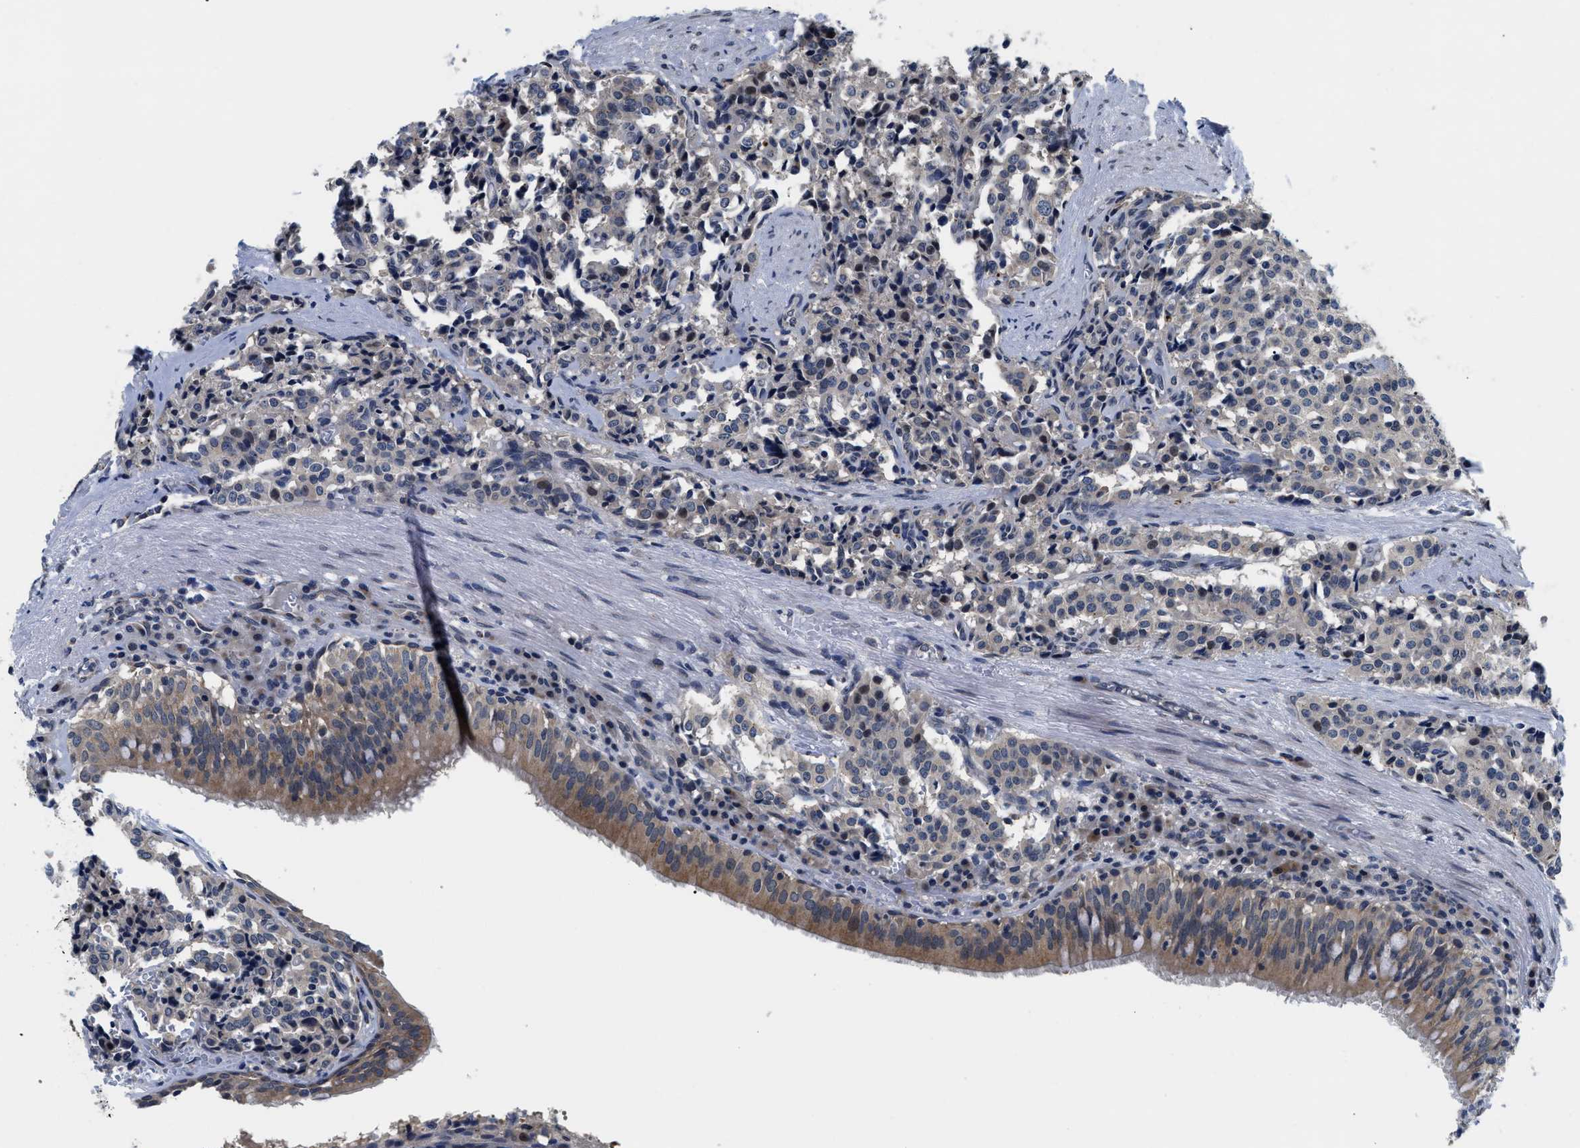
{"staining": {"intensity": "weak", "quantity": "<25%", "location": "nuclear"}, "tissue": "carcinoid", "cell_type": "Tumor cells", "image_type": "cancer", "snomed": [{"axis": "morphology", "description": "Carcinoid, malignant, NOS"}, {"axis": "topography", "description": "Lung"}], "caption": "Tumor cells show no significant protein staining in carcinoid (malignant).", "gene": "SNX10", "patient": {"sex": "male", "age": 30}}